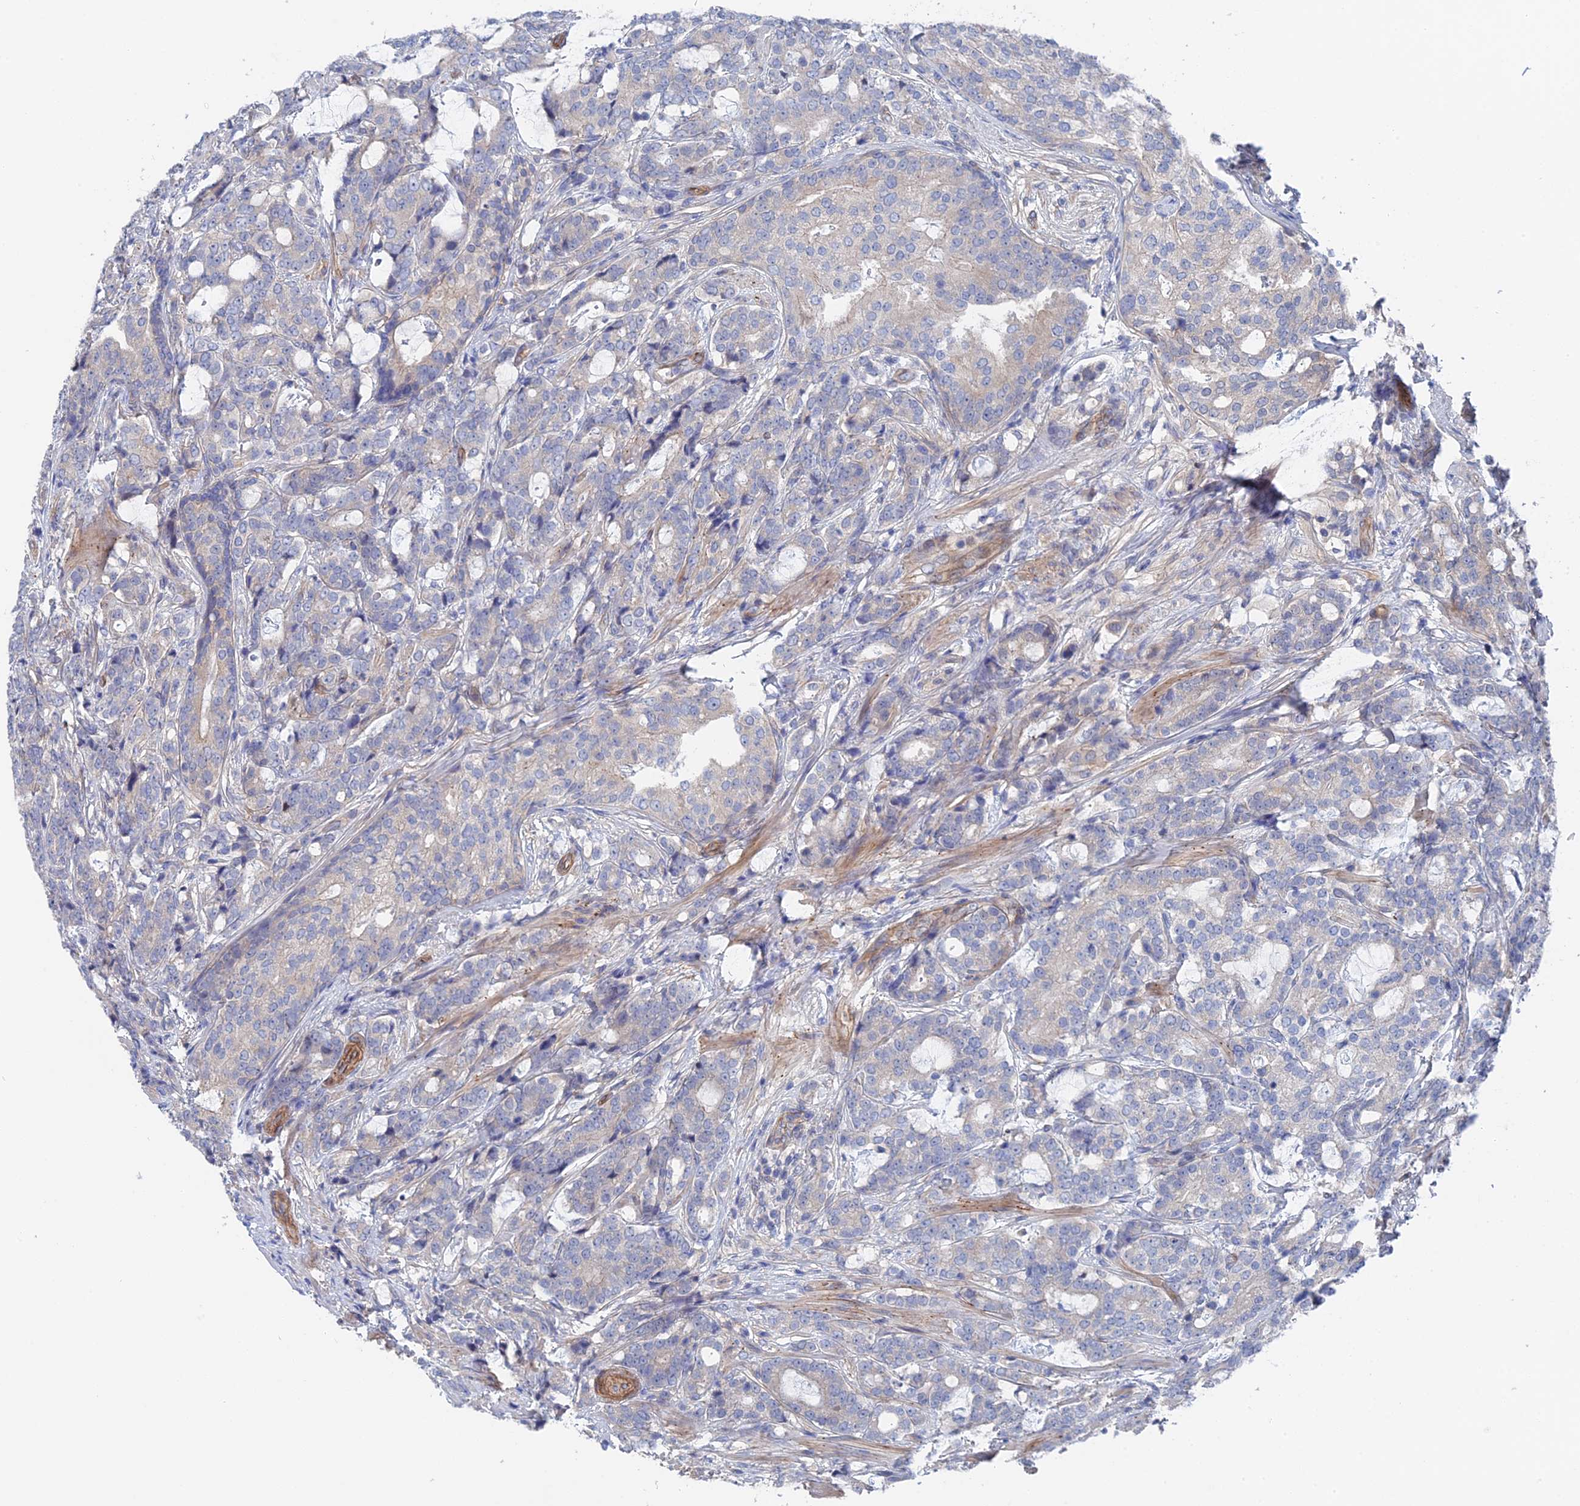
{"staining": {"intensity": "negative", "quantity": "none", "location": "none"}, "tissue": "prostate cancer", "cell_type": "Tumor cells", "image_type": "cancer", "snomed": [{"axis": "morphology", "description": "Adenocarcinoma, High grade"}, {"axis": "topography", "description": "Prostate"}], "caption": "High magnification brightfield microscopy of high-grade adenocarcinoma (prostate) stained with DAB (3,3'-diaminobenzidine) (brown) and counterstained with hematoxylin (blue): tumor cells show no significant positivity.", "gene": "MTHFSD", "patient": {"sex": "male", "age": 67}}